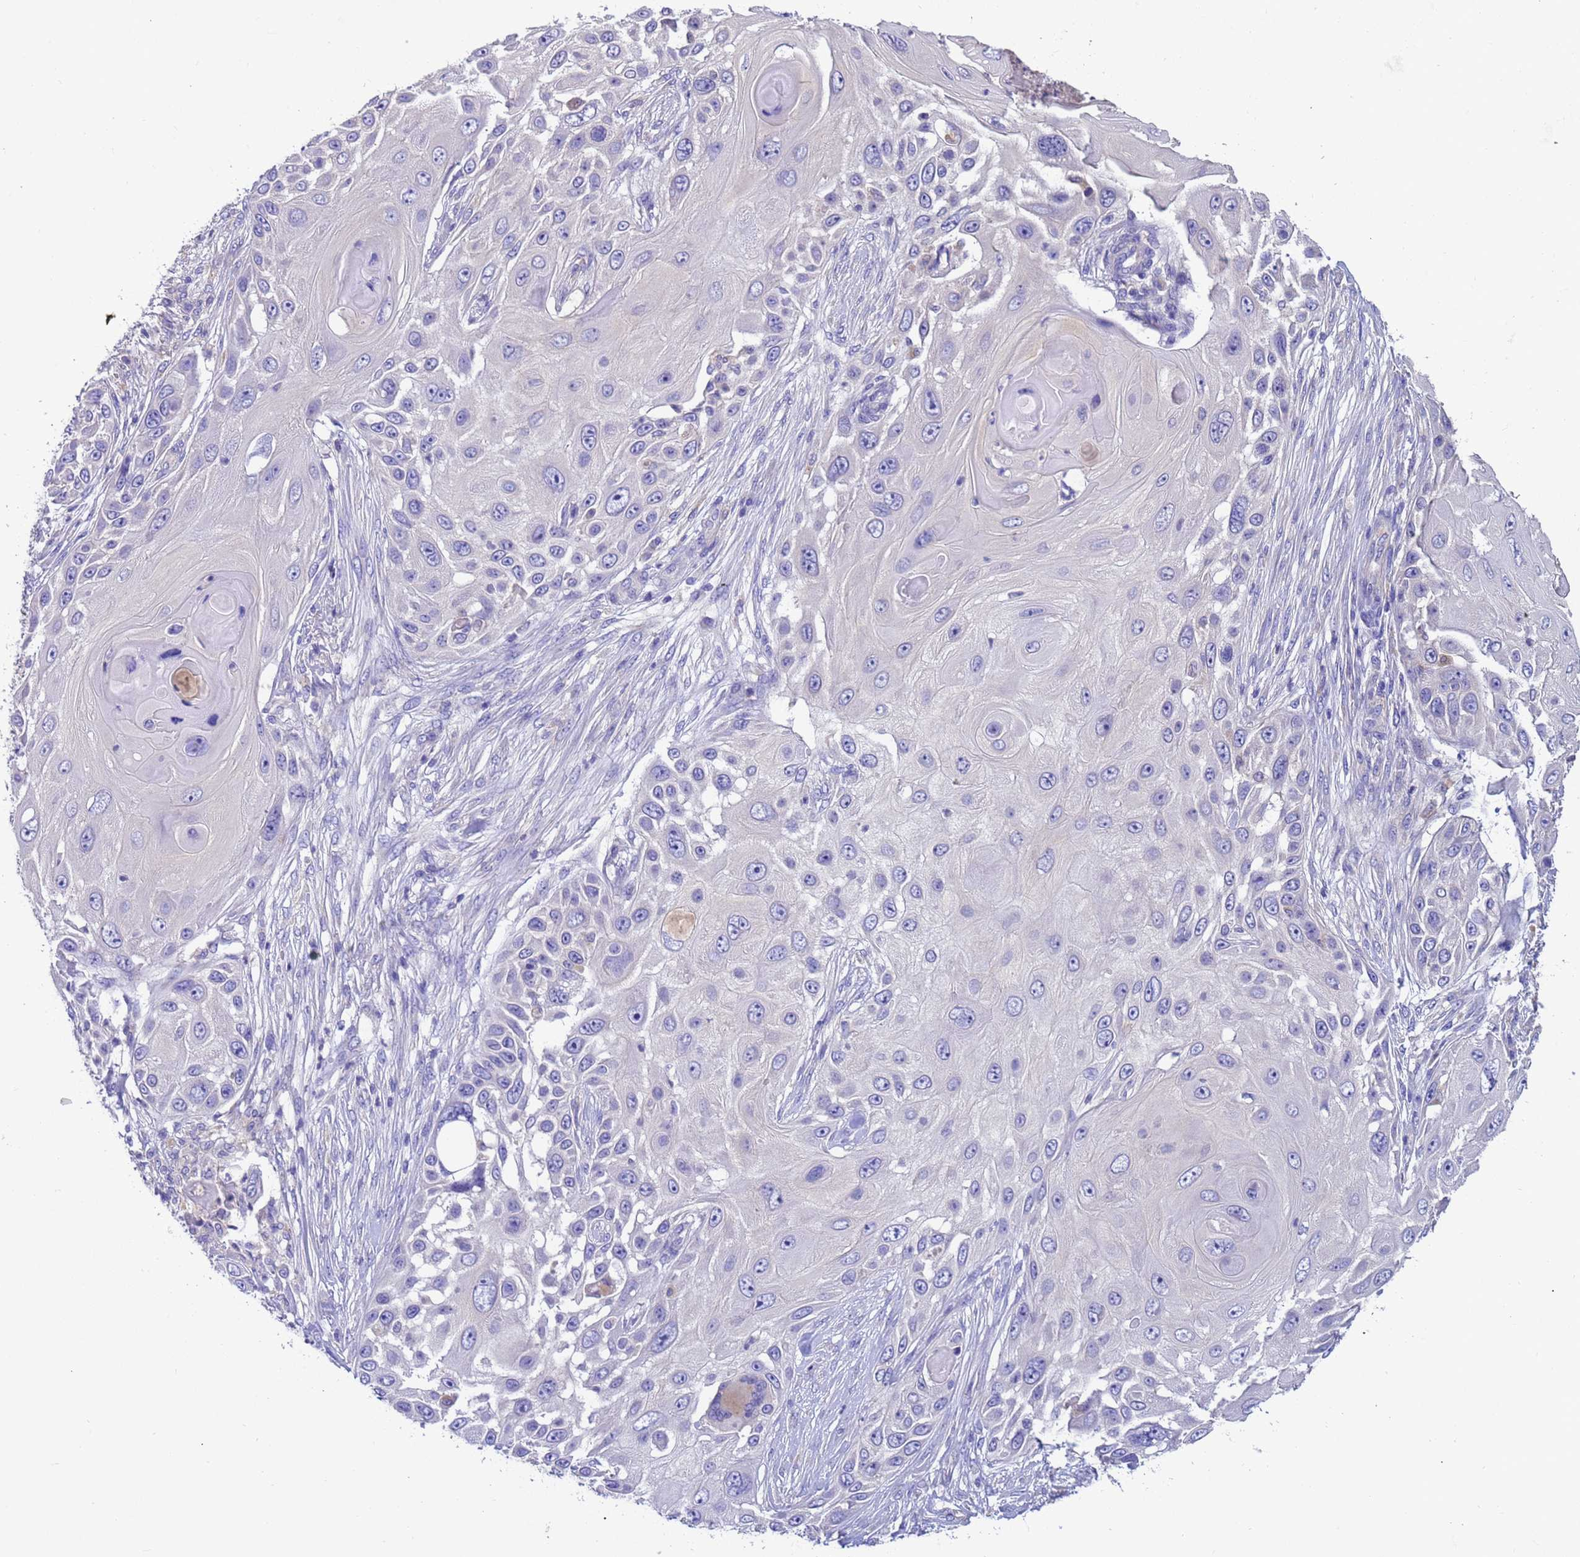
{"staining": {"intensity": "negative", "quantity": "none", "location": "none"}, "tissue": "skin cancer", "cell_type": "Tumor cells", "image_type": "cancer", "snomed": [{"axis": "morphology", "description": "Squamous cell carcinoma, NOS"}, {"axis": "topography", "description": "Skin"}], "caption": "There is no significant staining in tumor cells of squamous cell carcinoma (skin). (DAB (3,3'-diaminobenzidine) IHC visualized using brightfield microscopy, high magnification).", "gene": "SRL", "patient": {"sex": "female", "age": 44}}